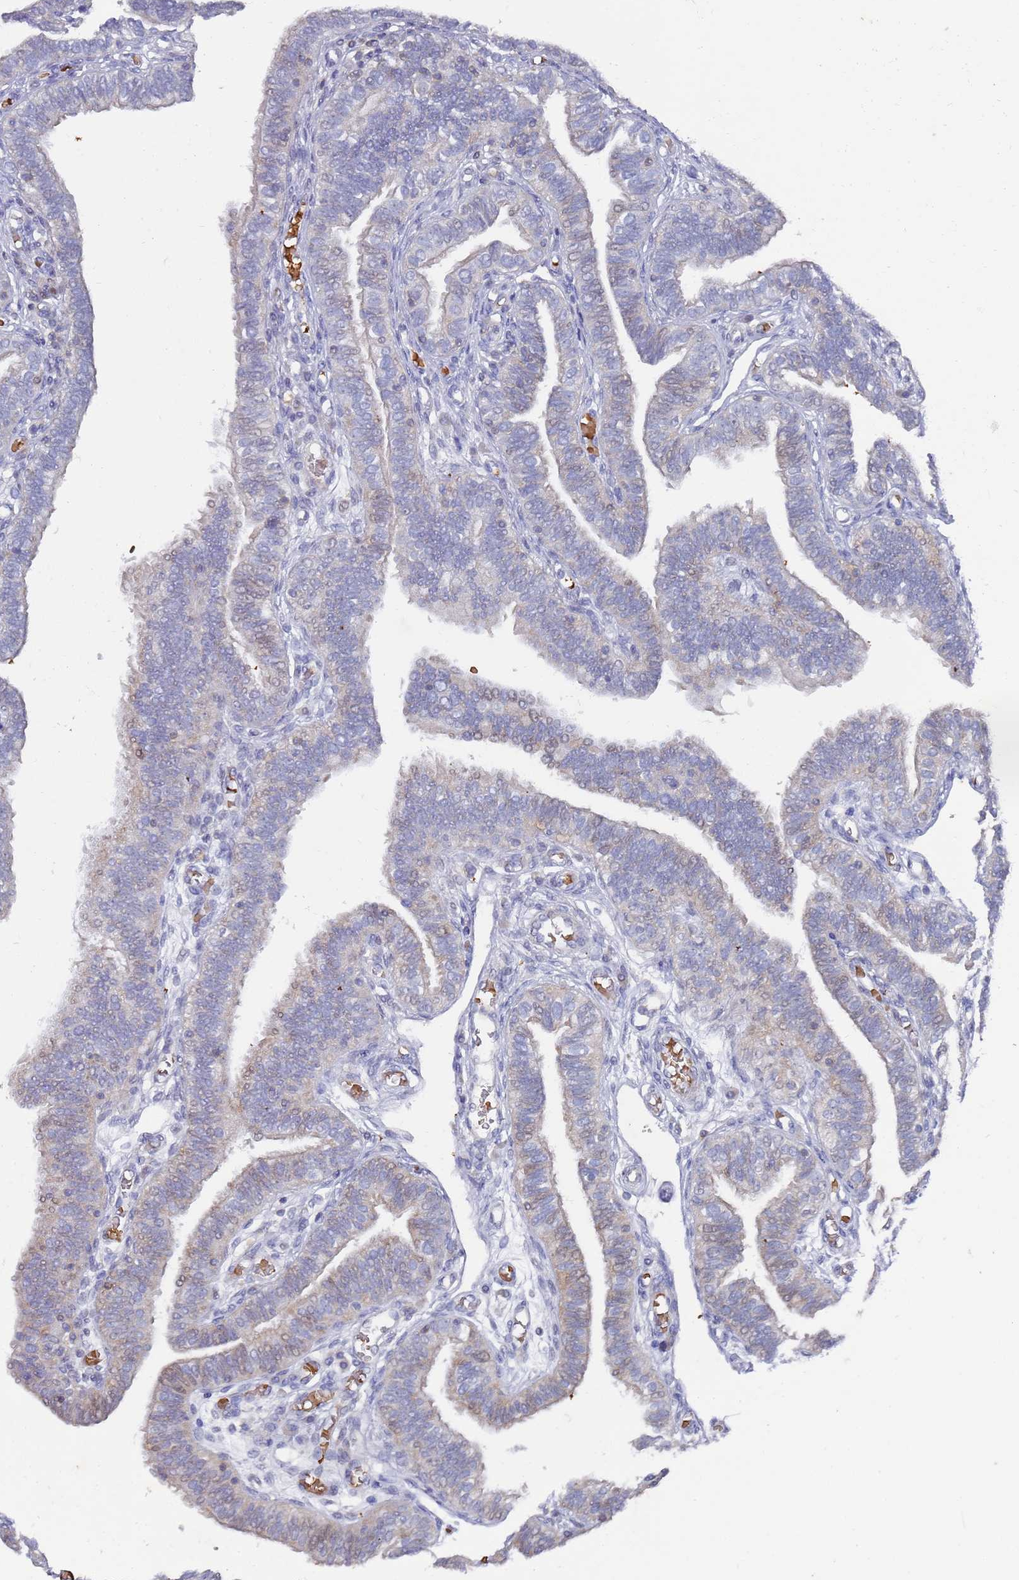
{"staining": {"intensity": "weak", "quantity": "25%-75%", "location": "cytoplasmic/membranous"}, "tissue": "fallopian tube", "cell_type": "Glandular cells", "image_type": "normal", "snomed": [{"axis": "morphology", "description": "Normal tissue, NOS"}, {"axis": "topography", "description": "Fallopian tube"}], "caption": "Immunohistochemical staining of benign human fallopian tube exhibits weak cytoplasmic/membranous protein expression in about 25%-75% of glandular cells. (Brightfield microscopy of DAB IHC at high magnification).", "gene": "LACC1", "patient": {"sex": "female", "age": 39}}